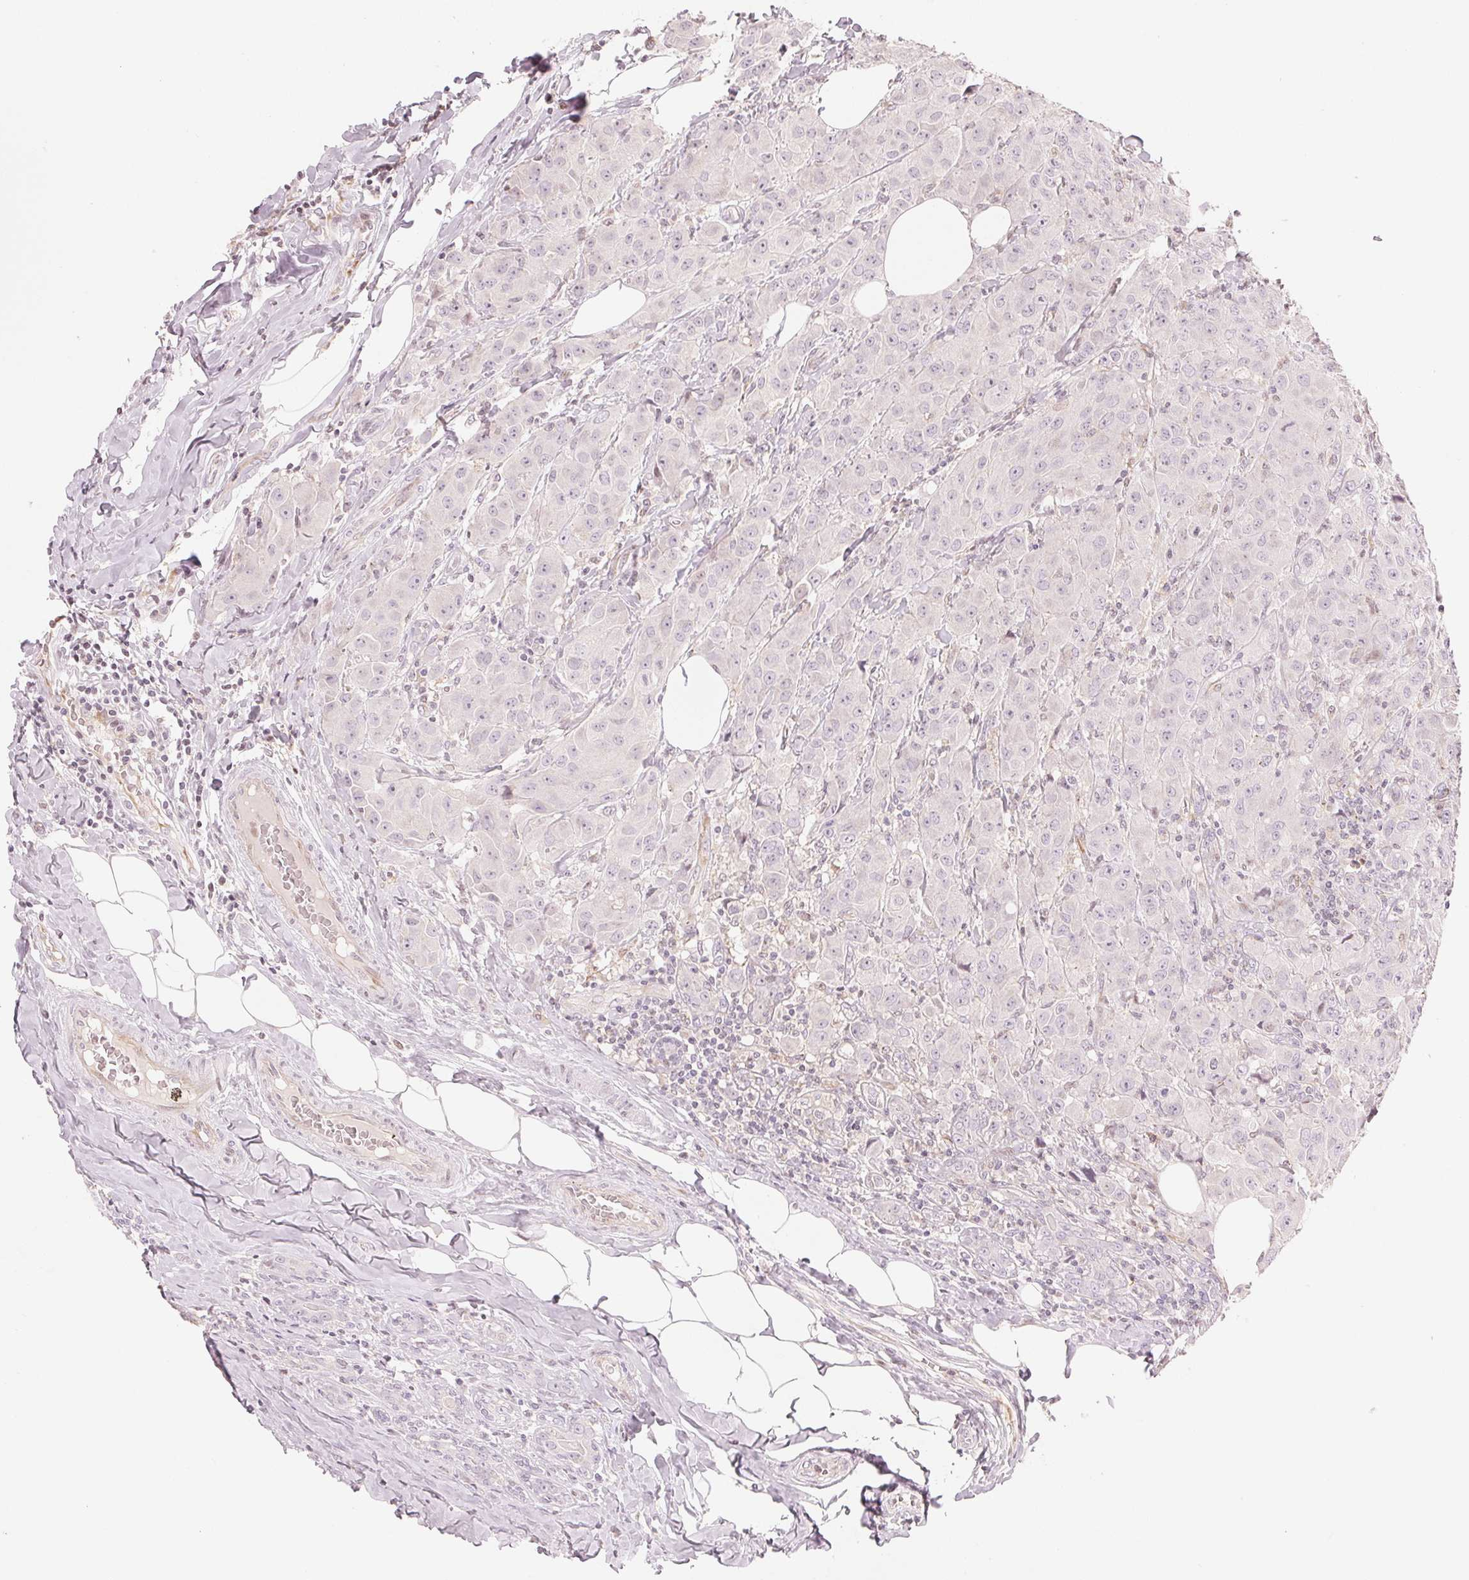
{"staining": {"intensity": "negative", "quantity": "none", "location": "none"}, "tissue": "breast cancer", "cell_type": "Tumor cells", "image_type": "cancer", "snomed": [{"axis": "morphology", "description": "Normal tissue, NOS"}, {"axis": "morphology", "description": "Duct carcinoma"}, {"axis": "topography", "description": "Breast"}], "caption": "Immunohistochemical staining of human breast infiltrating ductal carcinoma reveals no significant staining in tumor cells.", "gene": "SLC17A4", "patient": {"sex": "female", "age": 43}}